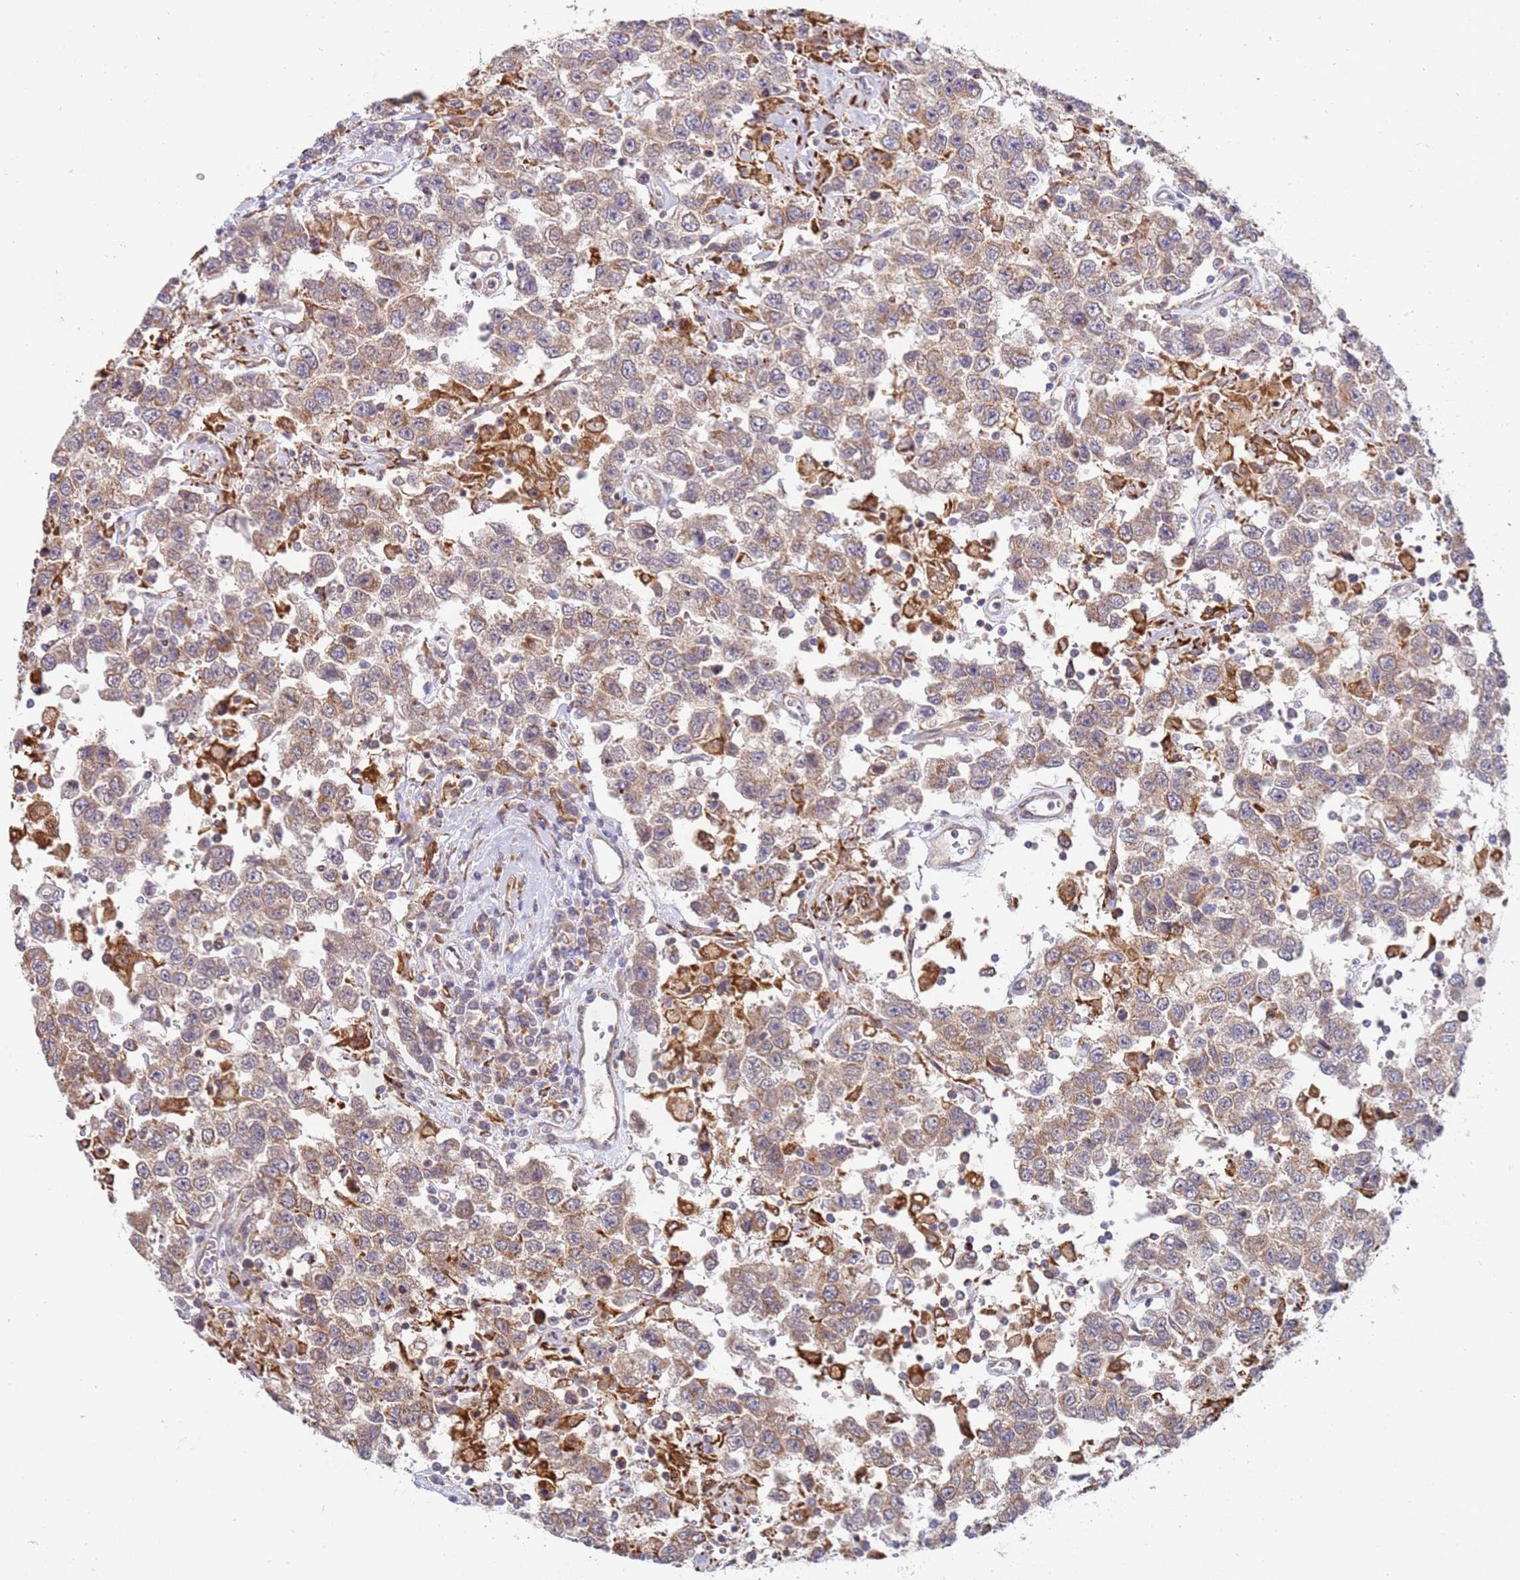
{"staining": {"intensity": "weak", "quantity": ">75%", "location": "cytoplasmic/membranous"}, "tissue": "testis cancer", "cell_type": "Tumor cells", "image_type": "cancer", "snomed": [{"axis": "morphology", "description": "Seminoma, NOS"}, {"axis": "topography", "description": "Testis"}], "caption": "Approximately >75% of tumor cells in testis cancer display weak cytoplasmic/membranous protein expression as visualized by brown immunohistochemical staining.", "gene": "VRK2", "patient": {"sex": "male", "age": 41}}